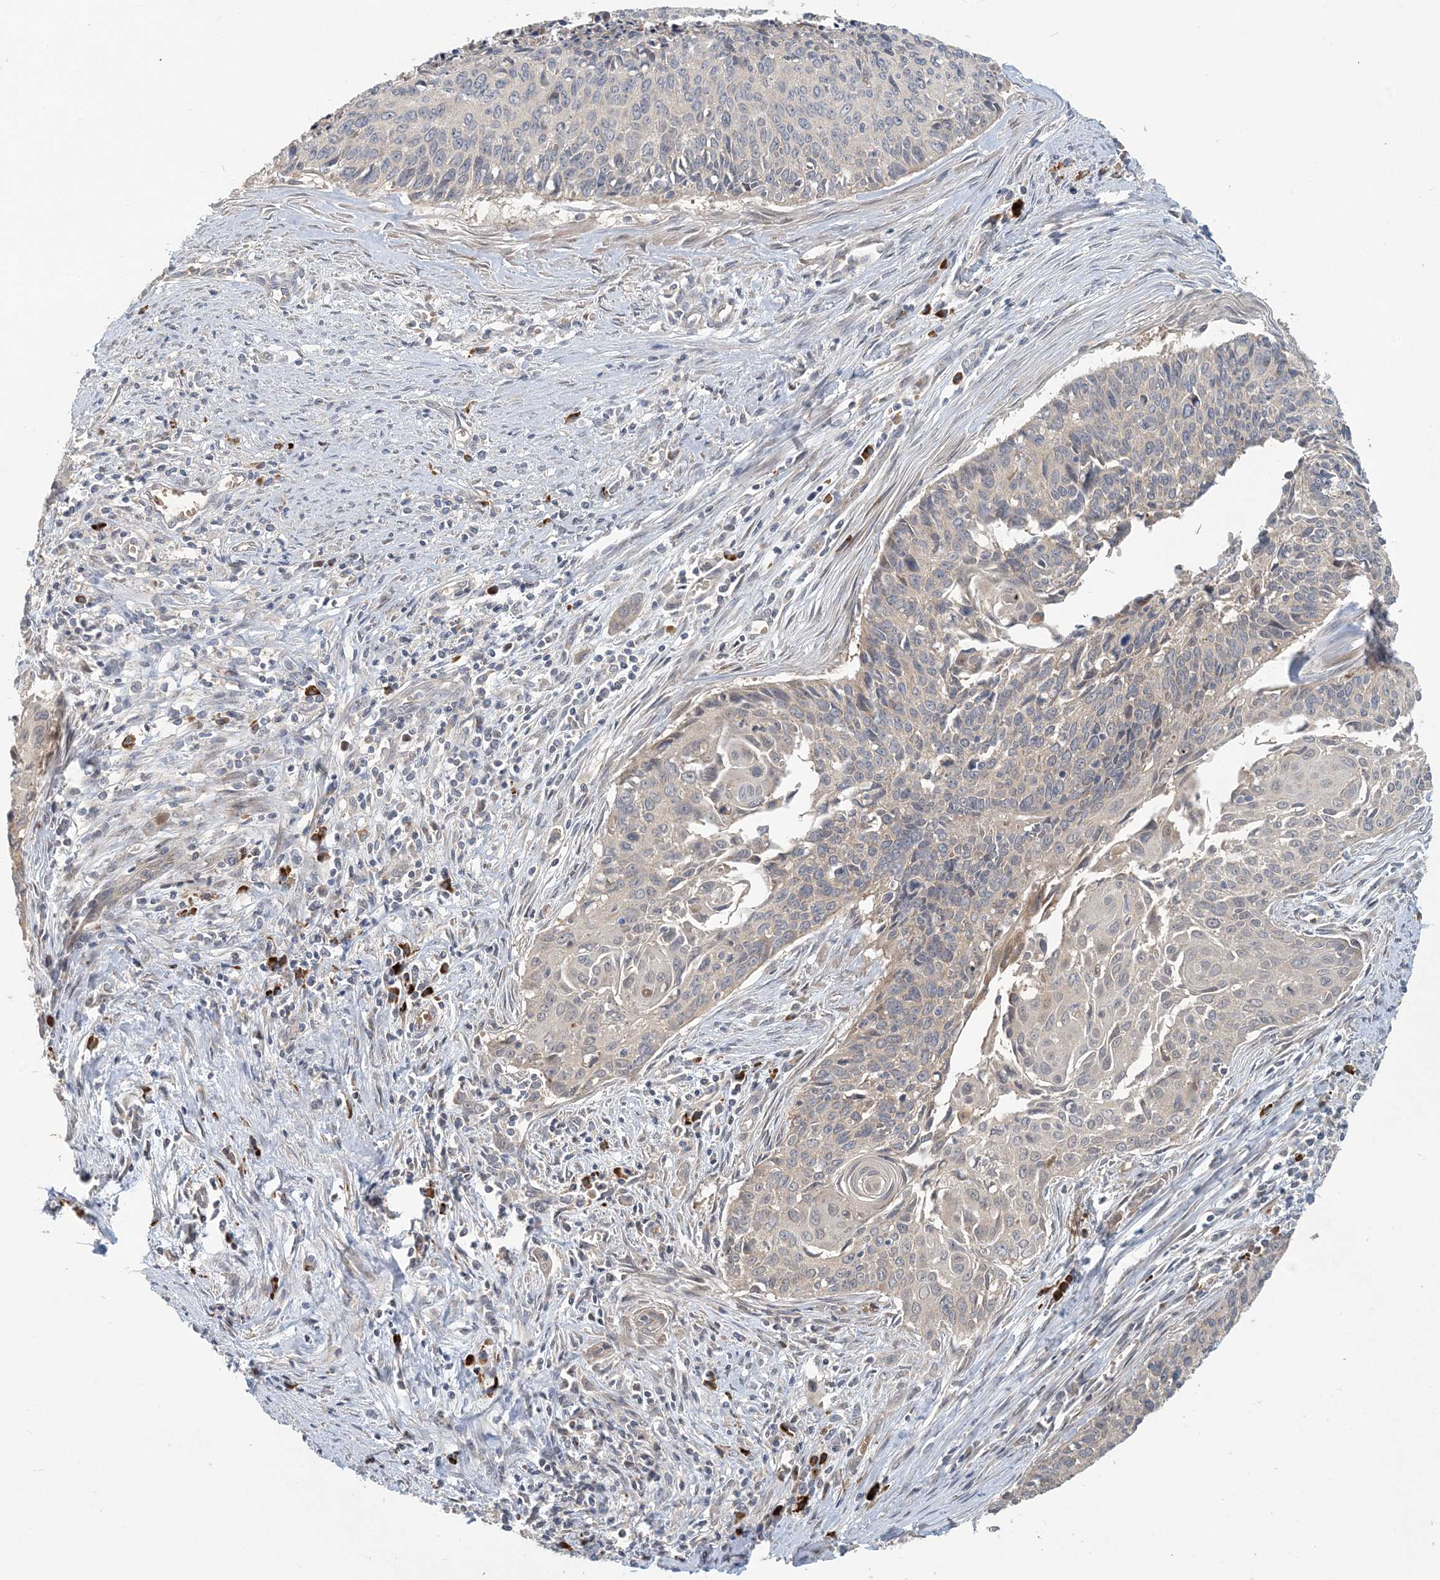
{"staining": {"intensity": "negative", "quantity": "none", "location": "none"}, "tissue": "cervical cancer", "cell_type": "Tumor cells", "image_type": "cancer", "snomed": [{"axis": "morphology", "description": "Squamous cell carcinoma, NOS"}, {"axis": "topography", "description": "Cervix"}], "caption": "This is an immunohistochemistry (IHC) micrograph of cervical cancer. There is no positivity in tumor cells.", "gene": "PUSL1", "patient": {"sex": "female", "age": 55}}